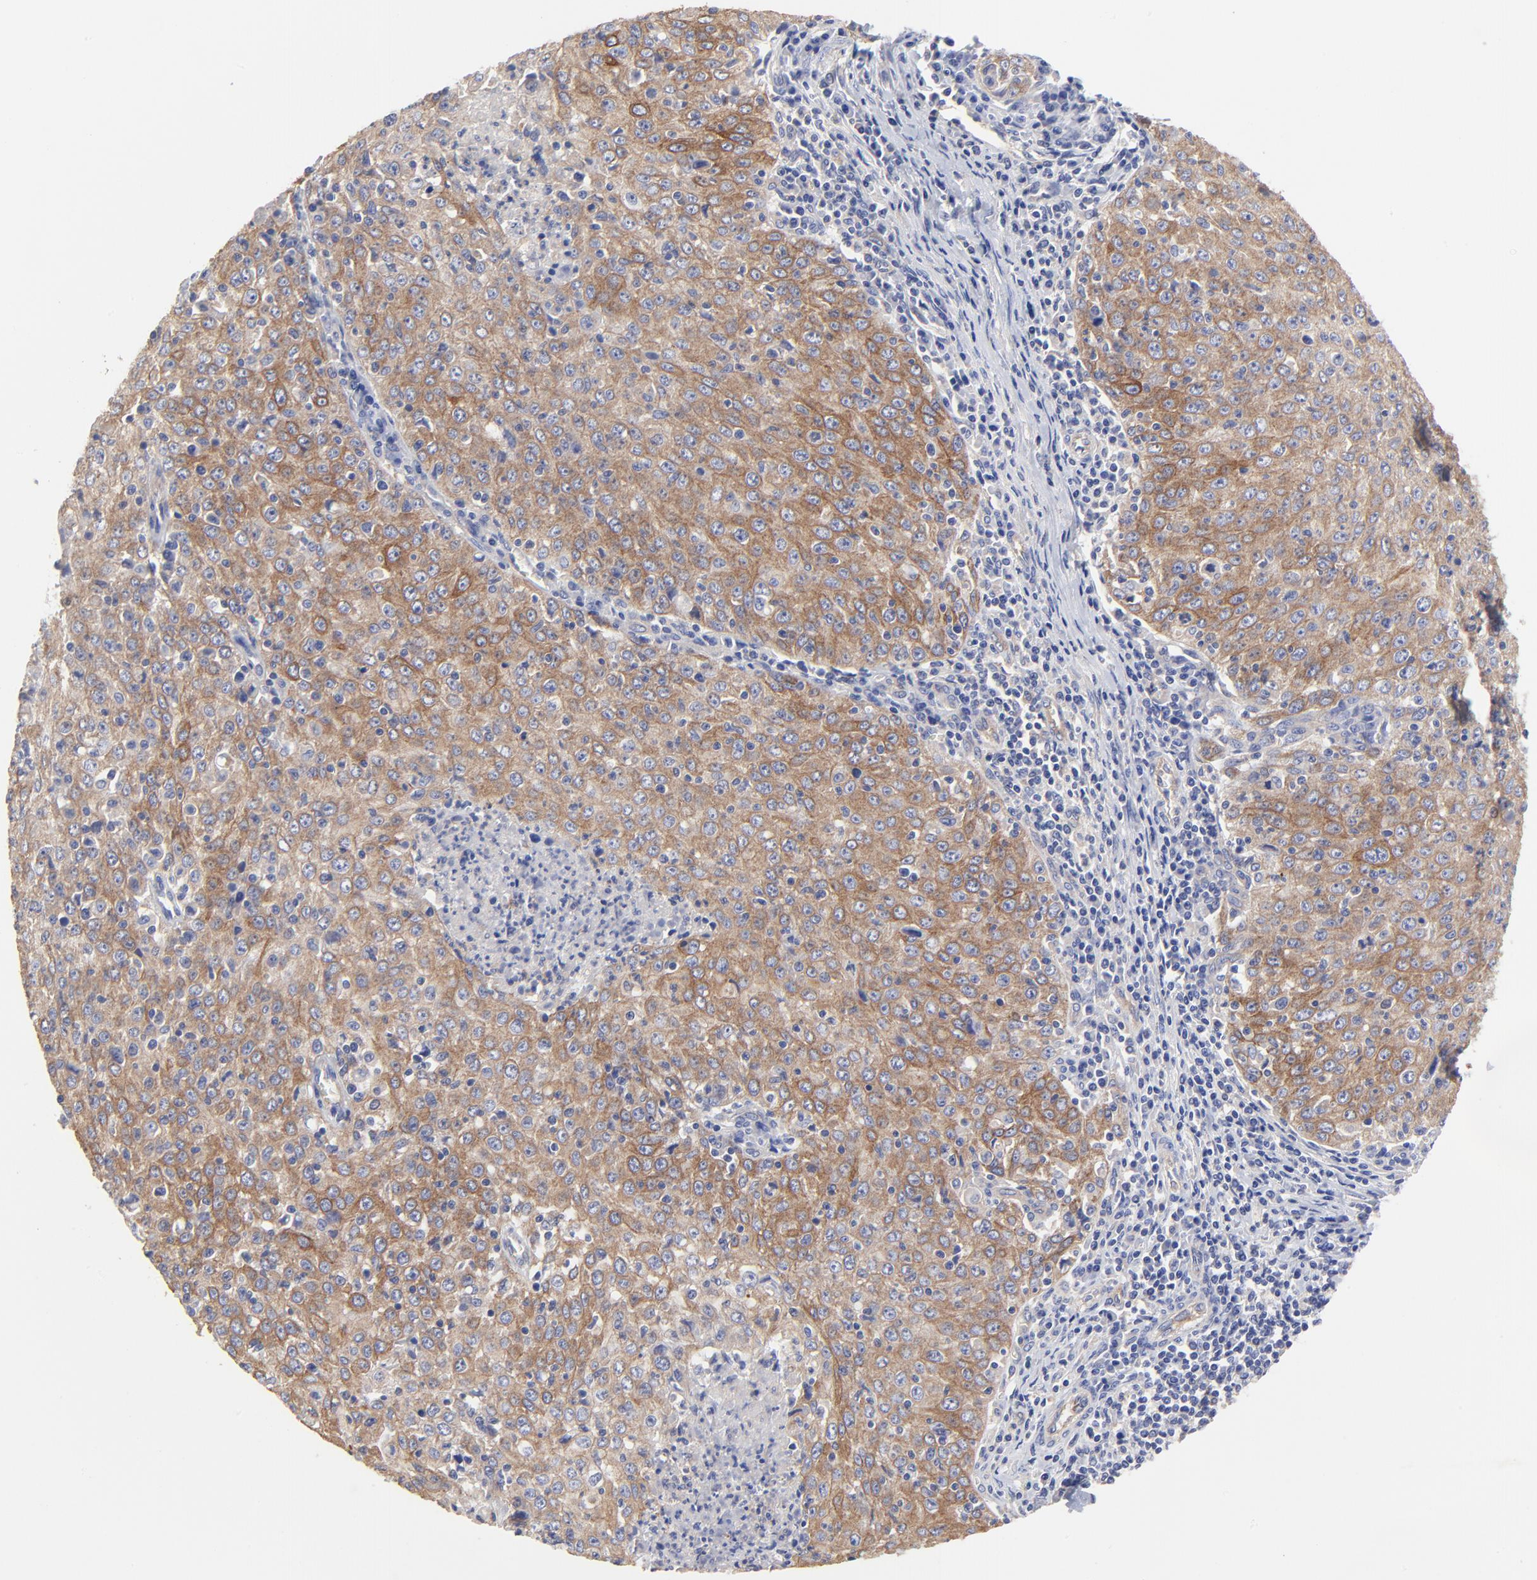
{"staining": {"intensity": "moderate", "quantity": "25%-75%", "location": "cytoplasmic/membranous"}, "tissue": "cervical cancer", "cell_type": "Tumor cells", "image_type": "cancer", "snomed": [{"axis": "morphology", "description": "Squamous cell carcinoma, NOS"}, {"axis": "topography", "description": "Cervix"}], "caption": "Cervical cancer stained with IHC exhibits moderate cytoplasmic/membranous expression in approximately 25%-75% of tumor cells.", "gene": "SULF2", "patient": {"sex": "female", "age": 27}}